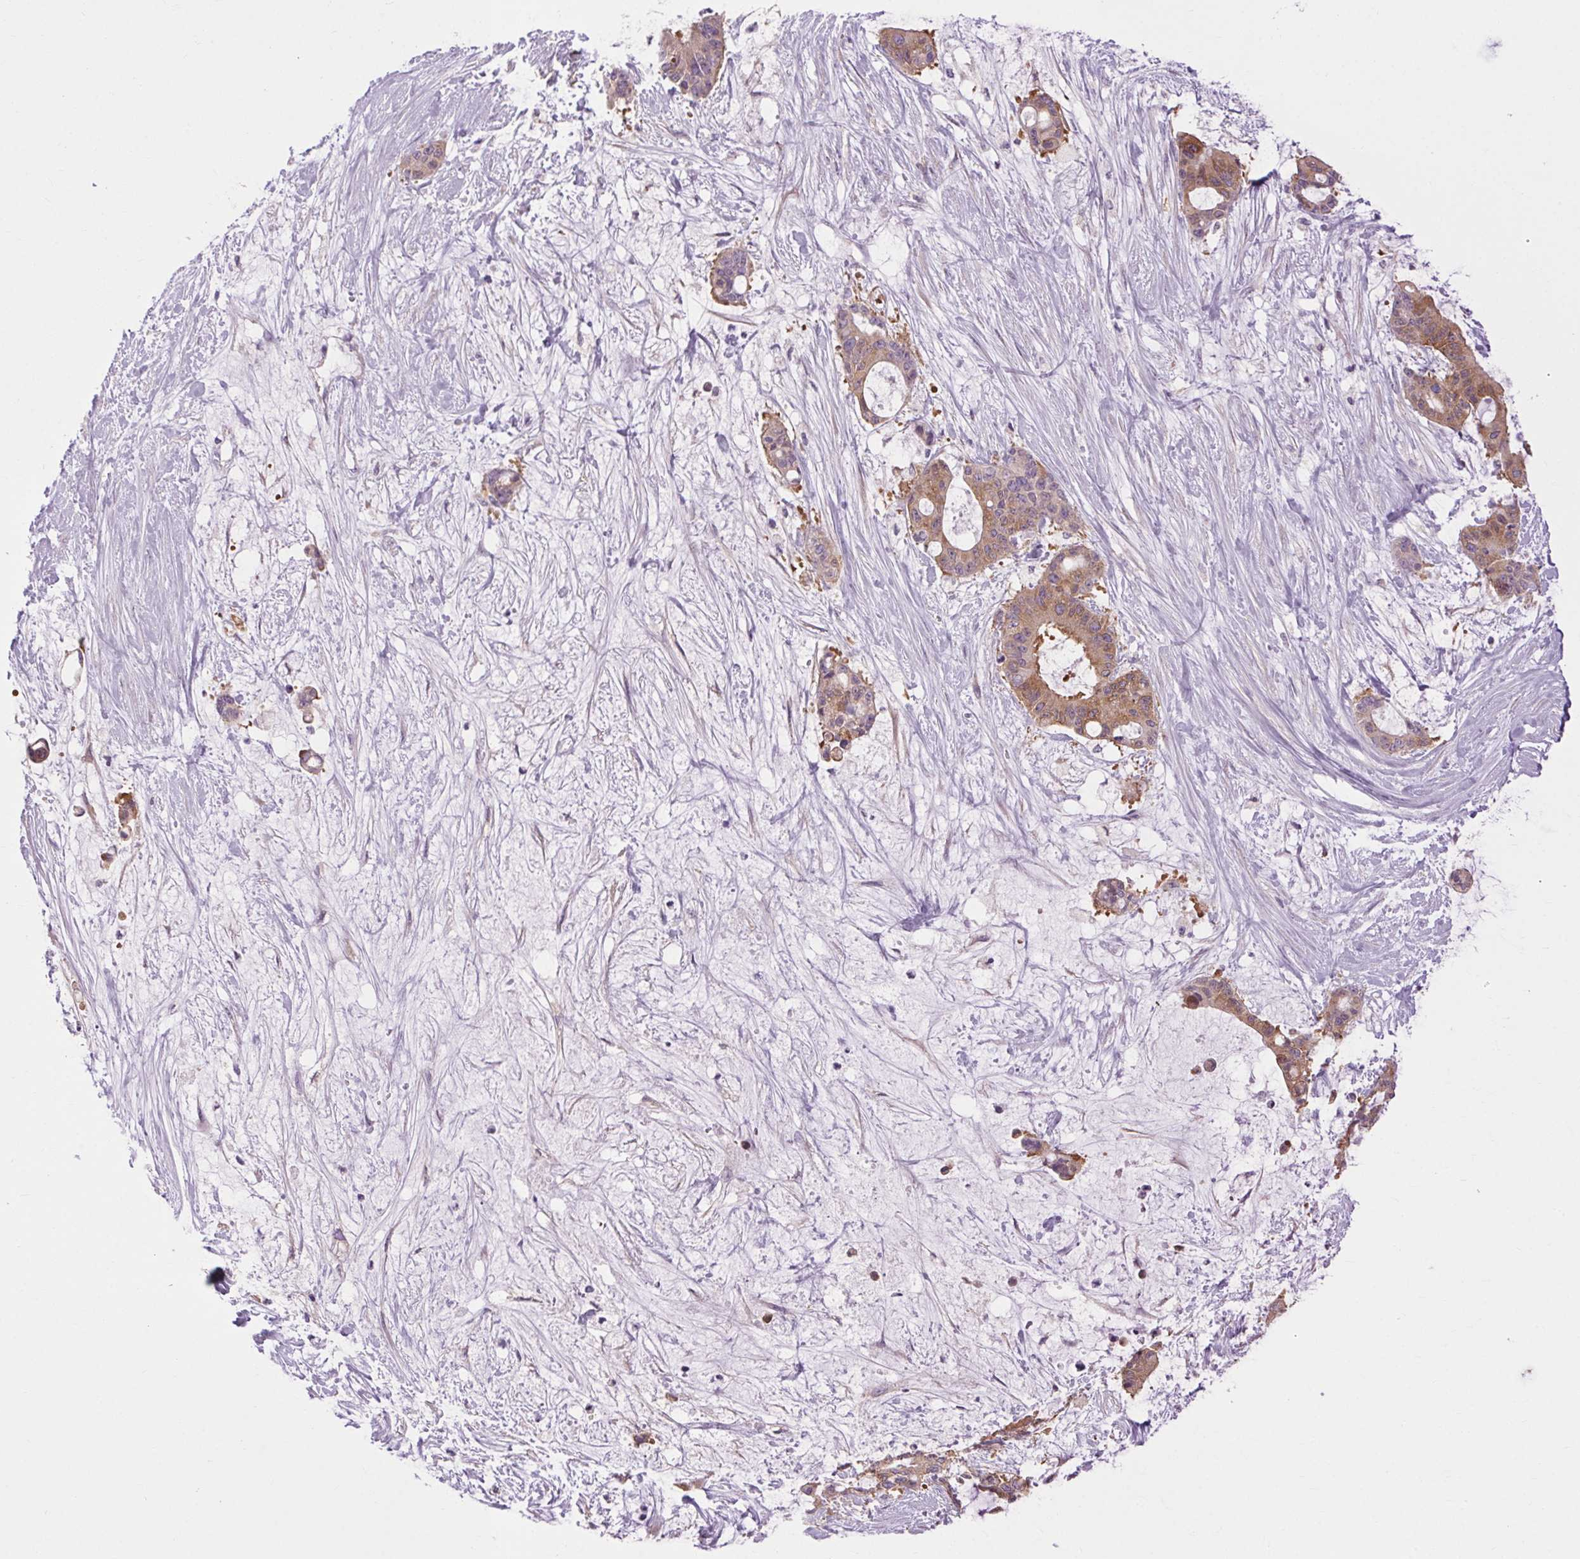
{"staining": {"intensity": "moderate", "quantity": ">75%", "location": "cytoplasmic/membranous"}, "tissue": "liver cancer", "cell_type": "Tumor cells", "image_type": "cancer", "snomed": [{"axis": "morphology", "description": "Normal tissue, NOS"}, {"axis": "morphology", "description": "Cholangiocarcinoma"}, {"axis": "topography", "description": "Liver"}, {"axis": "topography", "description": "Peripheral nerve tissue"}], "caption": "A micrograph of liver cholangiocarcinoma stained for a protein exhibits moderate cytoplasmic/membranous brown staining in tumor cells.", "gene": "SOWAHC", "patient": {"sex": "female", "age": 73}}